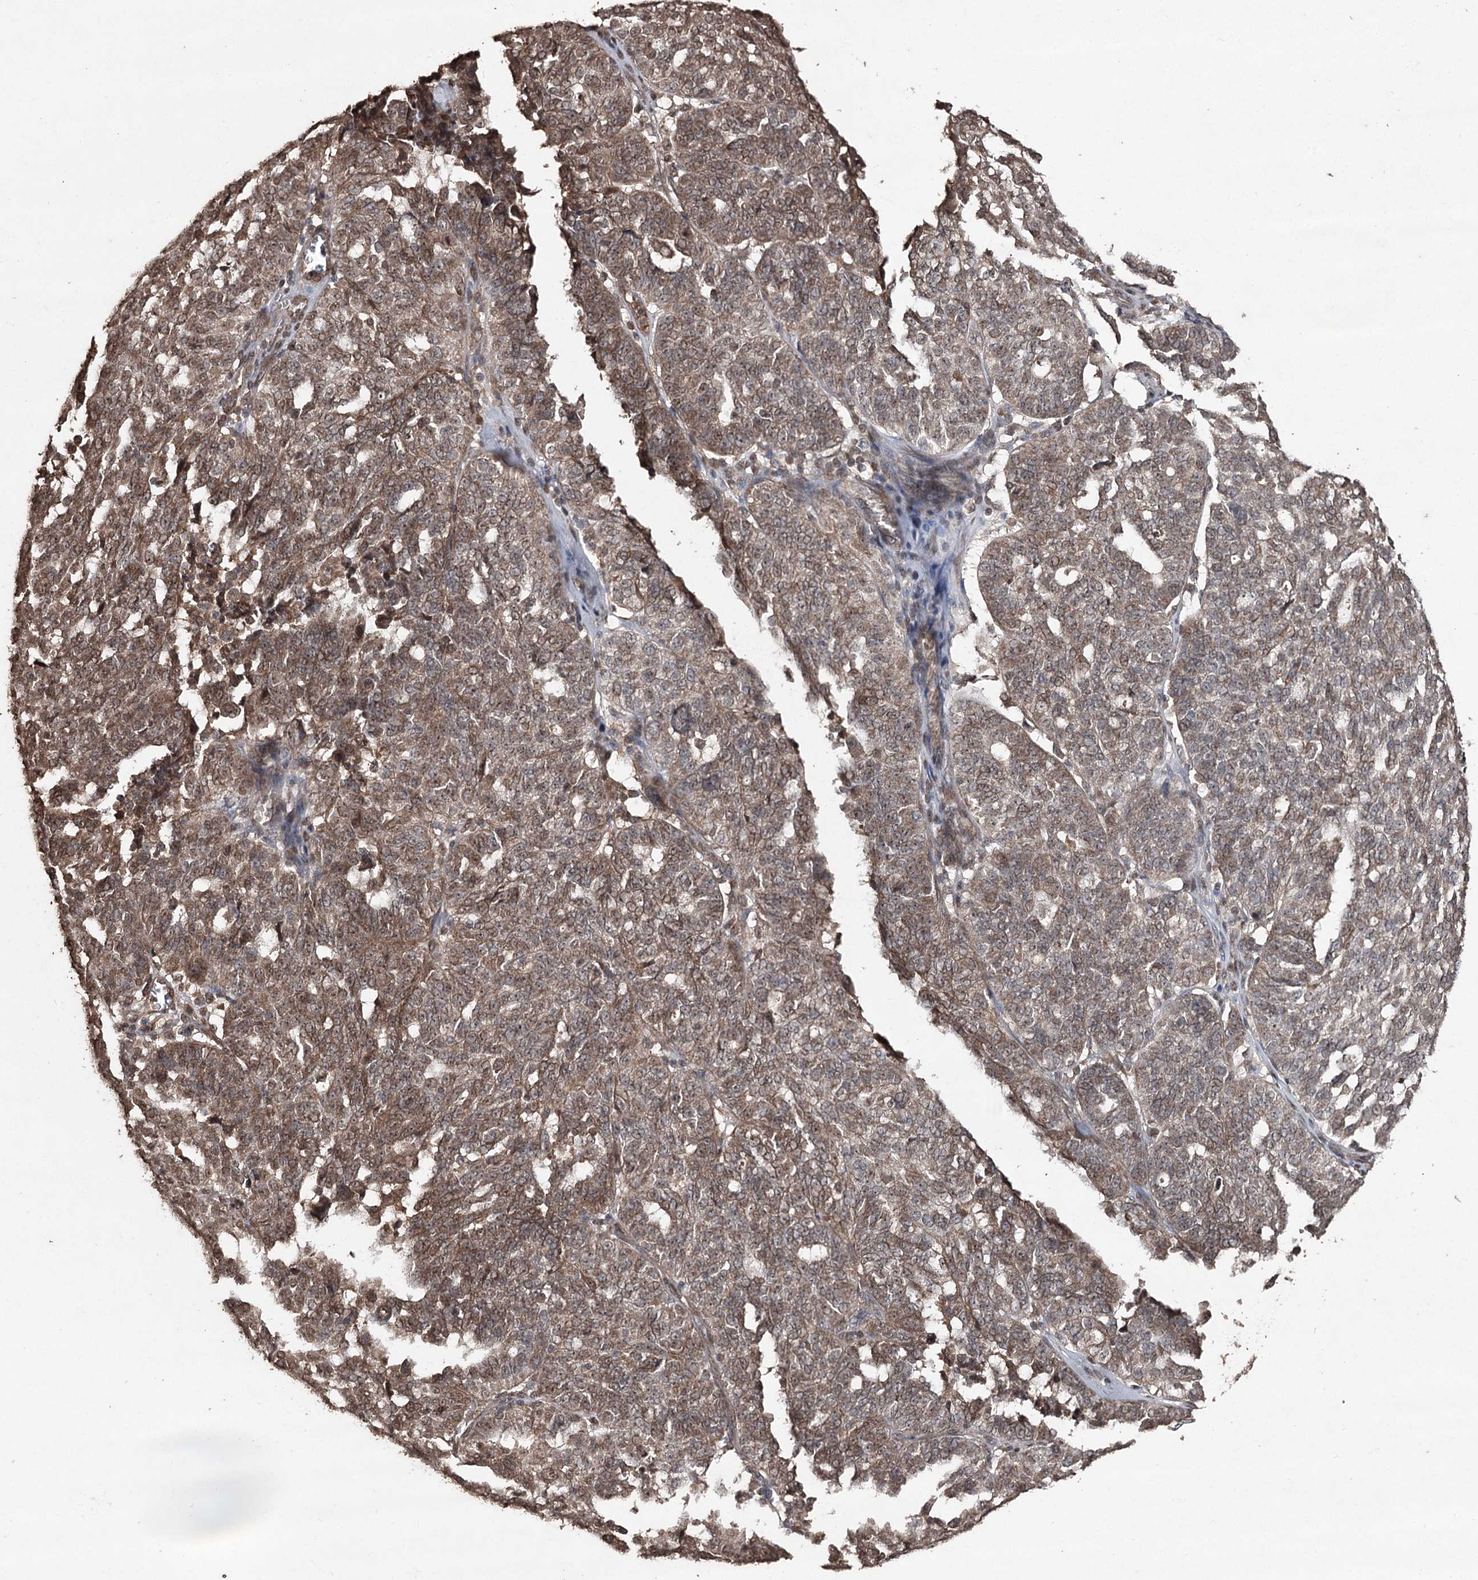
{"staining": {"intensity": "moderate", "quantity": ">75%", "location": "cytoplasmic/membranous"}, "tissue": "ovarian cancer", "cell_type": "Tumor cells", "image_type": "cancer", "snomed": [{"axis": "morphology", "description": "Cystadenocarcinoma, serous, NOS"}, {"axis": "topography", "description": "Ovary"}], "caption": "Protein staining demonstrates moderate cytoplasmic/membranous positivity in approximately >75% of tumor cells in ovarian cancer.", "gene": "ATG14", "patient": {"sex": "female", "age": 59}}